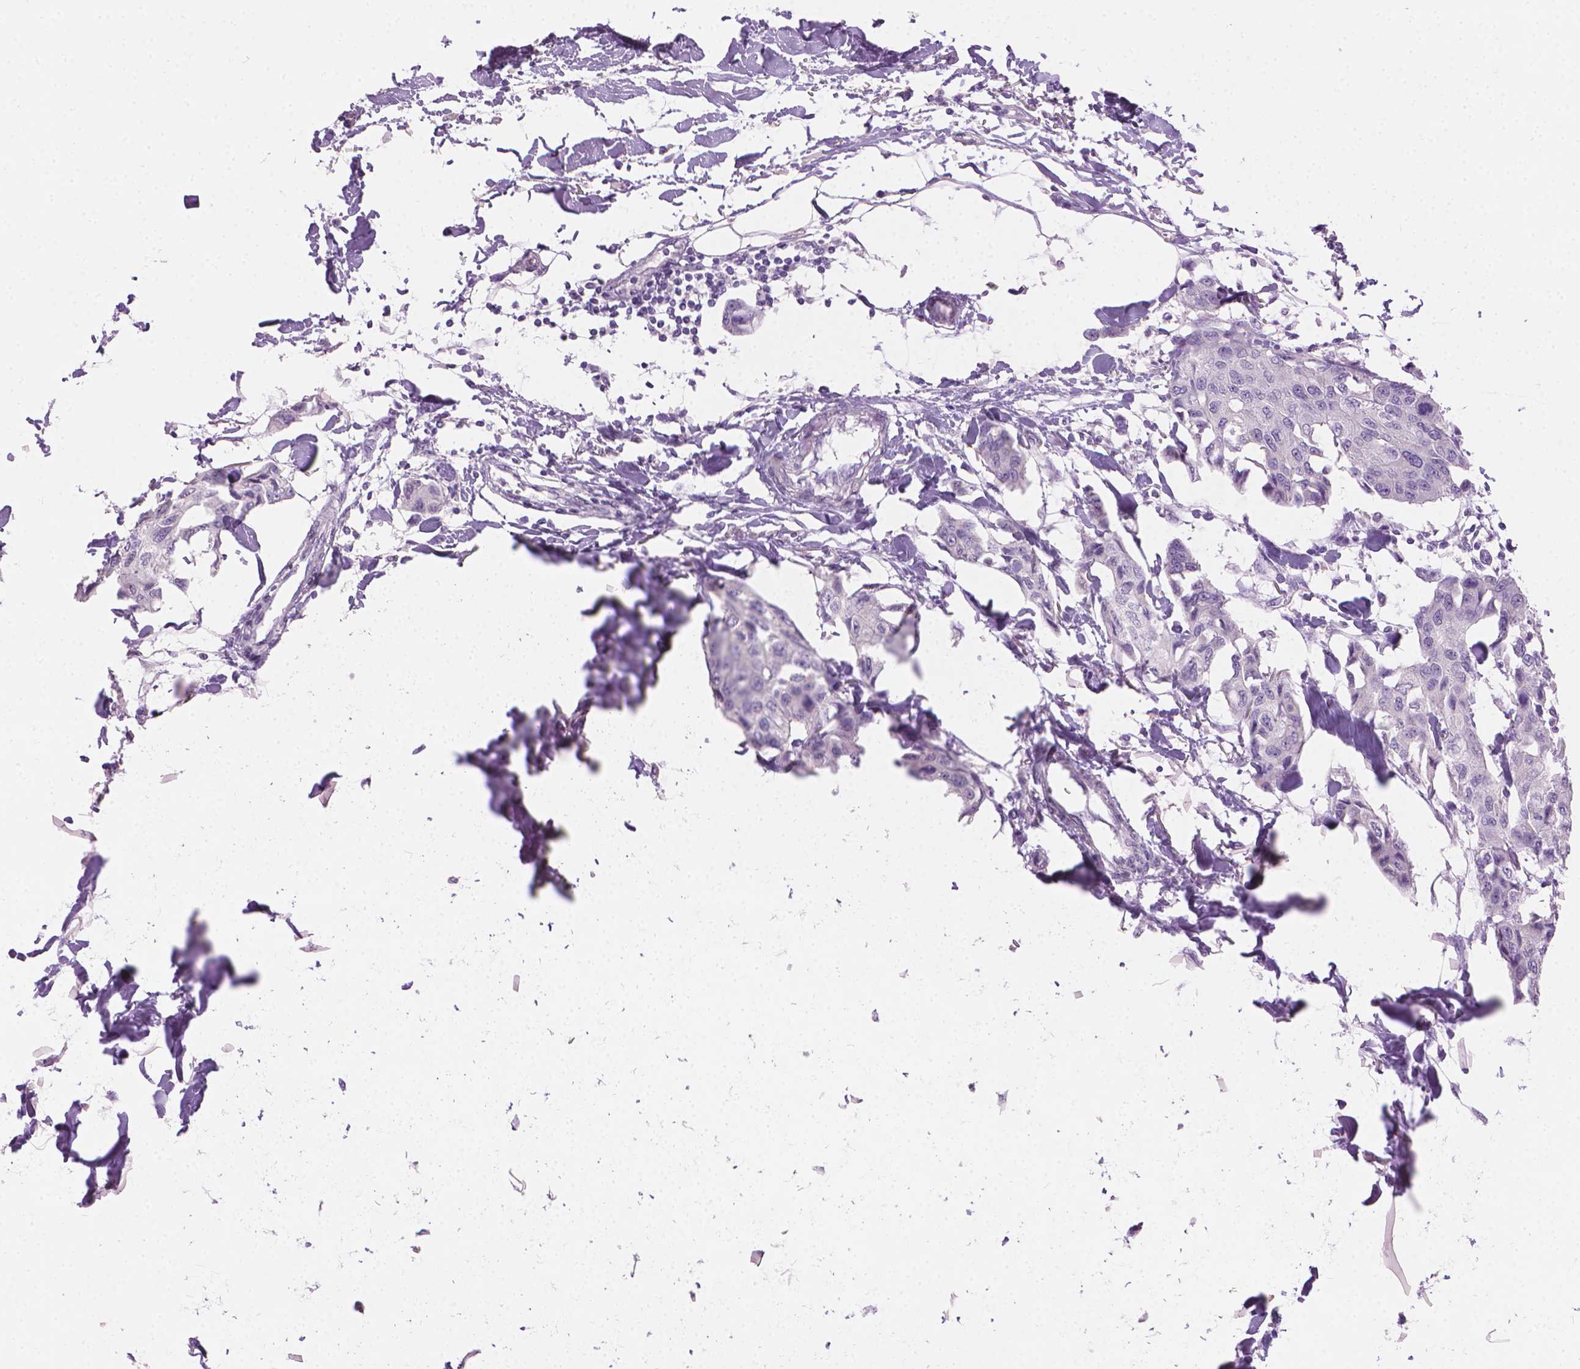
{"staining": {"intensity": "negative", "quantity": "none", "location": "none"}, "tissue": "breast cancer", "cell_type": "Tumor cells", "image_type": "cancer", "snomed": [{"axis": "morphology", "description": "Duct carcinoma"}, {"axis": "topography", "description": "Breast"}], "caption": "Immunohistochemistry histopathology image of human intraductal carcinoma (breast) stained for a protein (brown), which shows no expression in tumor cells.", "gene": "MLANA", "patient": {"sex": "female", "age": 80}}